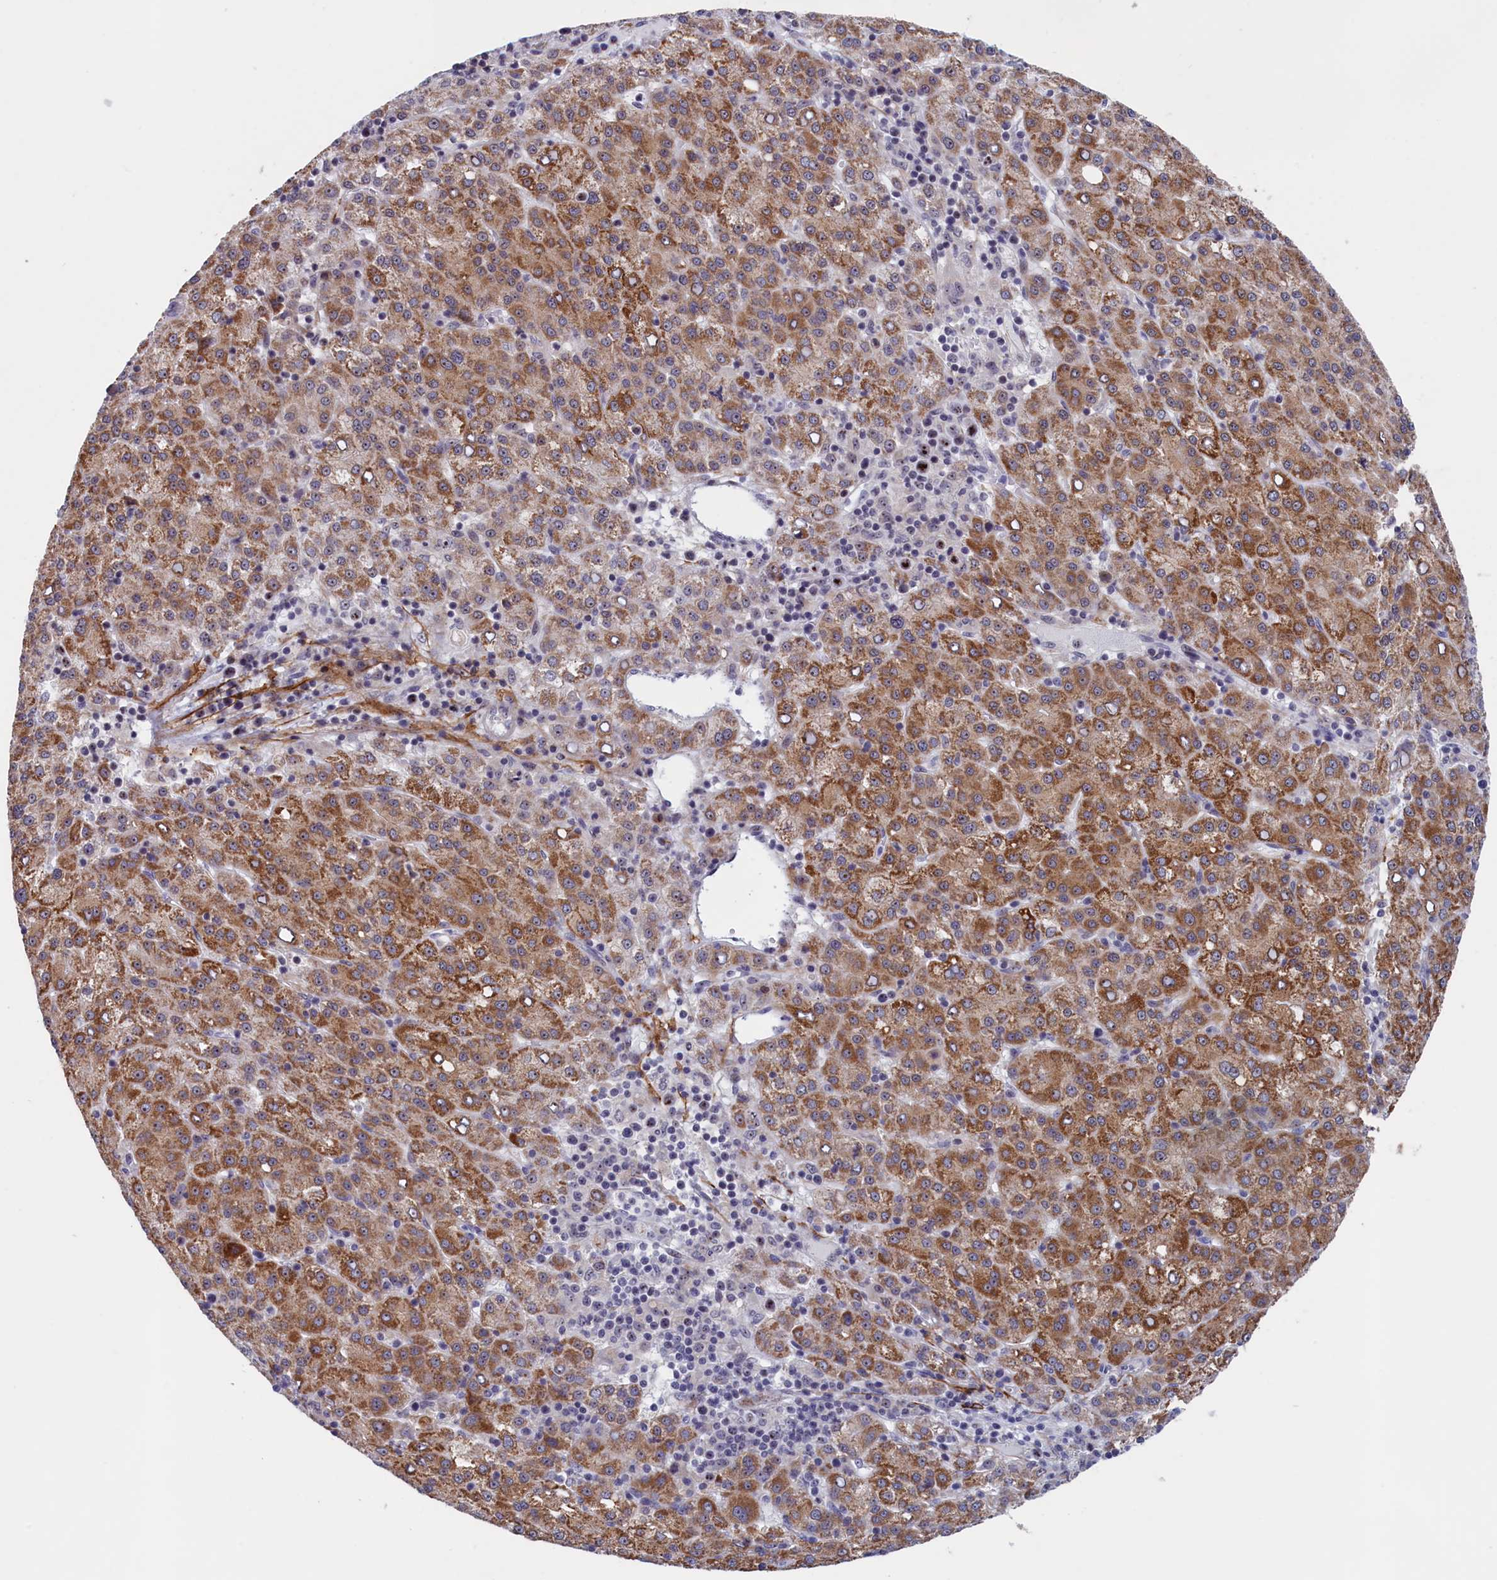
{"staining": {"intensity": "strong", "quantity": ">75%", "location": "cytoplasmic/membranous"}, "tissue": "liver cancer", "cell_type": "Tumor cells", "image_type": "cancer", "snomed": [{"axis": "morphology", "description": "Carcinoma, Hepatocellular, NOS"}, {"axis": "topography", "description": "Liver"}], "caption": "An image showing strong cytoplasmic/membranous staining in about >75% of tumor cells in hepatocellular carcinoma (liver), as visualized by brown immunohistochemical staining.", "gene": "PPAN", "patient": {"sex": "female", "age": 58}}